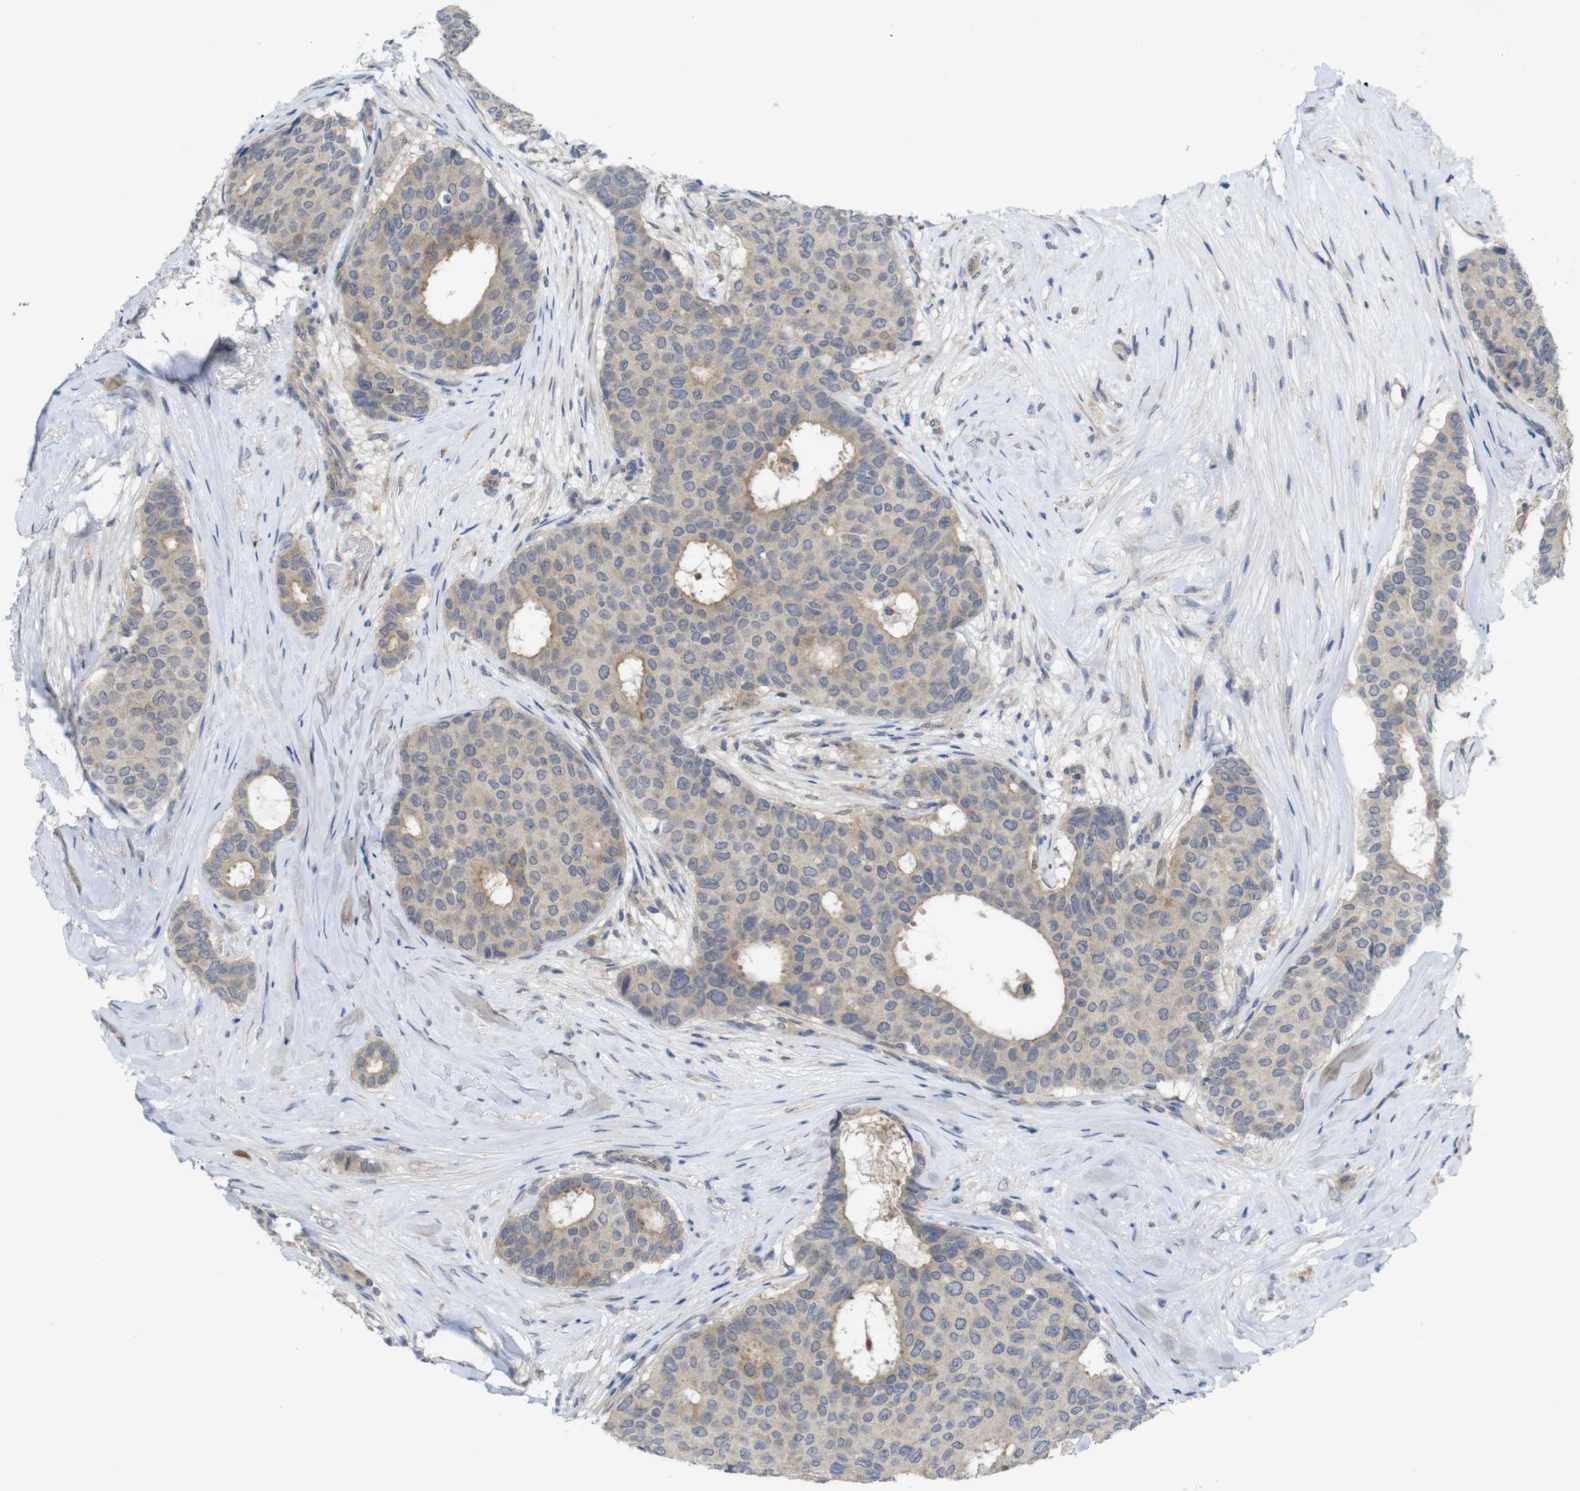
{"staining": {"intensity": "moderate", "quantity": "25%-75%", "location": "cytoplasmic/membranous"}, "tissue": "breast cancer", "cell_type": "Tumor cells", "image_type": "cancer", "snomed": [{"axis": "morphology", "description": "Duct carcinoma"}, {"axis": "topography", "description": "Breast"}], "caption": "IHC histopathology image of human breast cancer stained for a protein (brown), which reveals medium levels of moderate cytoplasmic/membranous positivity in approximately 25%-75% of tumor cells.", "gene": "BCAR3", "patient": {"sex": "female", "age": 75}}